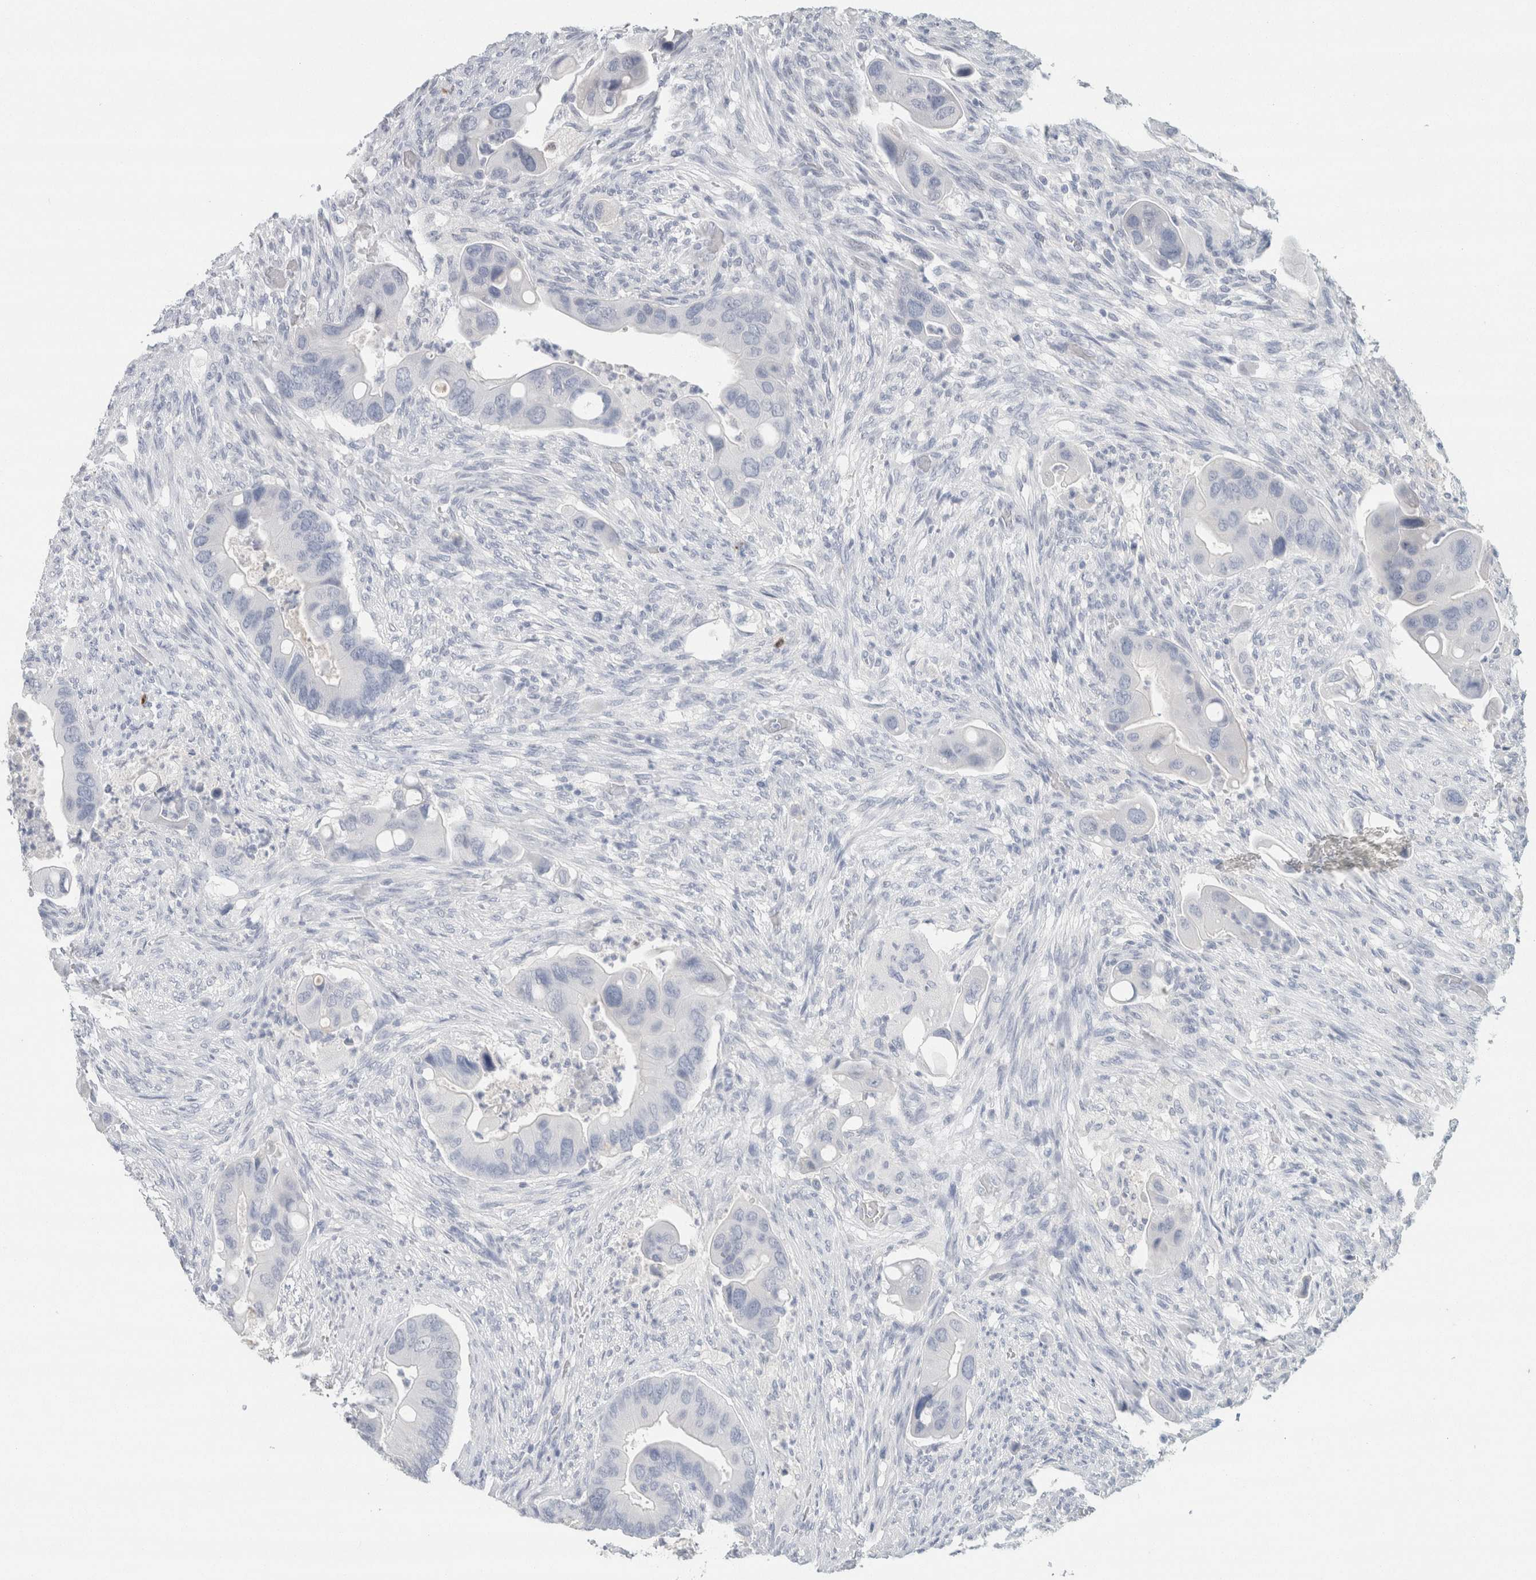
{"staining": {"intensity": "negative", "quantity": "none", "location": "none"}, "tissue": "colorectal cancer", "cell_type": "Tumor cells", "image_type": "cancer", "snomed": [{"axis": "morphology", "description": "Adenocarcinoma, NOS"}, {"axis": "topography", "description": "Rectum"}], "caption": "There is no significant expression in tumor cells of colorectal cancer (adenocarcinoma).", "gene": "IL6", "patient": {"sex": "female", "age": 57}}